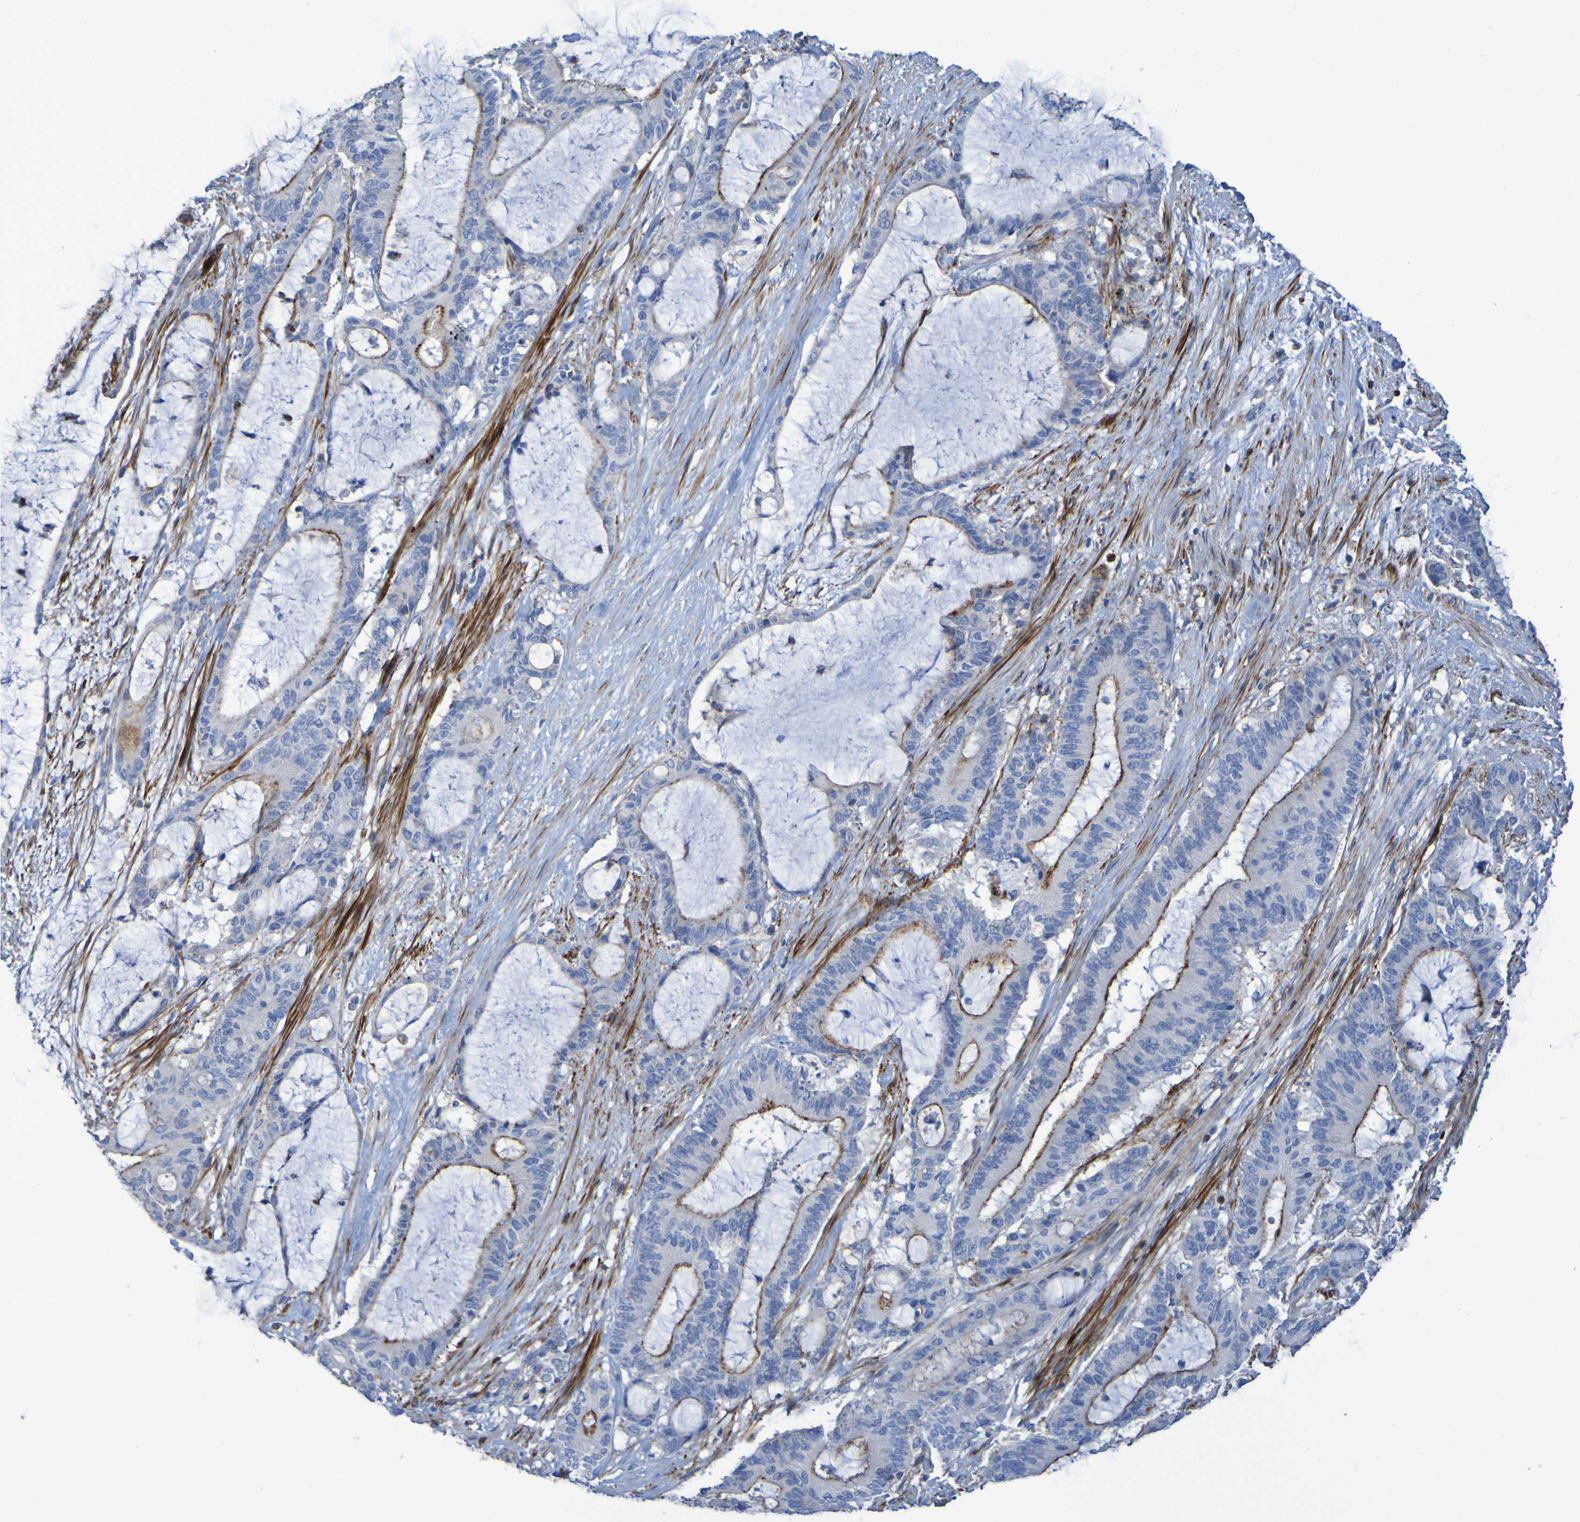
{"staining": {"intensity": "strong", "quantity": ">75%", "location": "cytoplasmic/membranous"}, "tissue": "liver cancer", "cell_type": "Tumor cells", "image_type": "cancer", "snomed": [{"axis": "morphology", "description": "Cholangiocarcinoma"}, {"axis": "topography", "description": "Liver"}], "caption": "There is high levels of strong cytoplasmic/membranous staining in tumor cells of liver cholangiocarcinoma, as demonstrated by immunohistochemical staining (brown color).", "gene": "RNF182", "patient": {"sex": "female", "age": 73}}